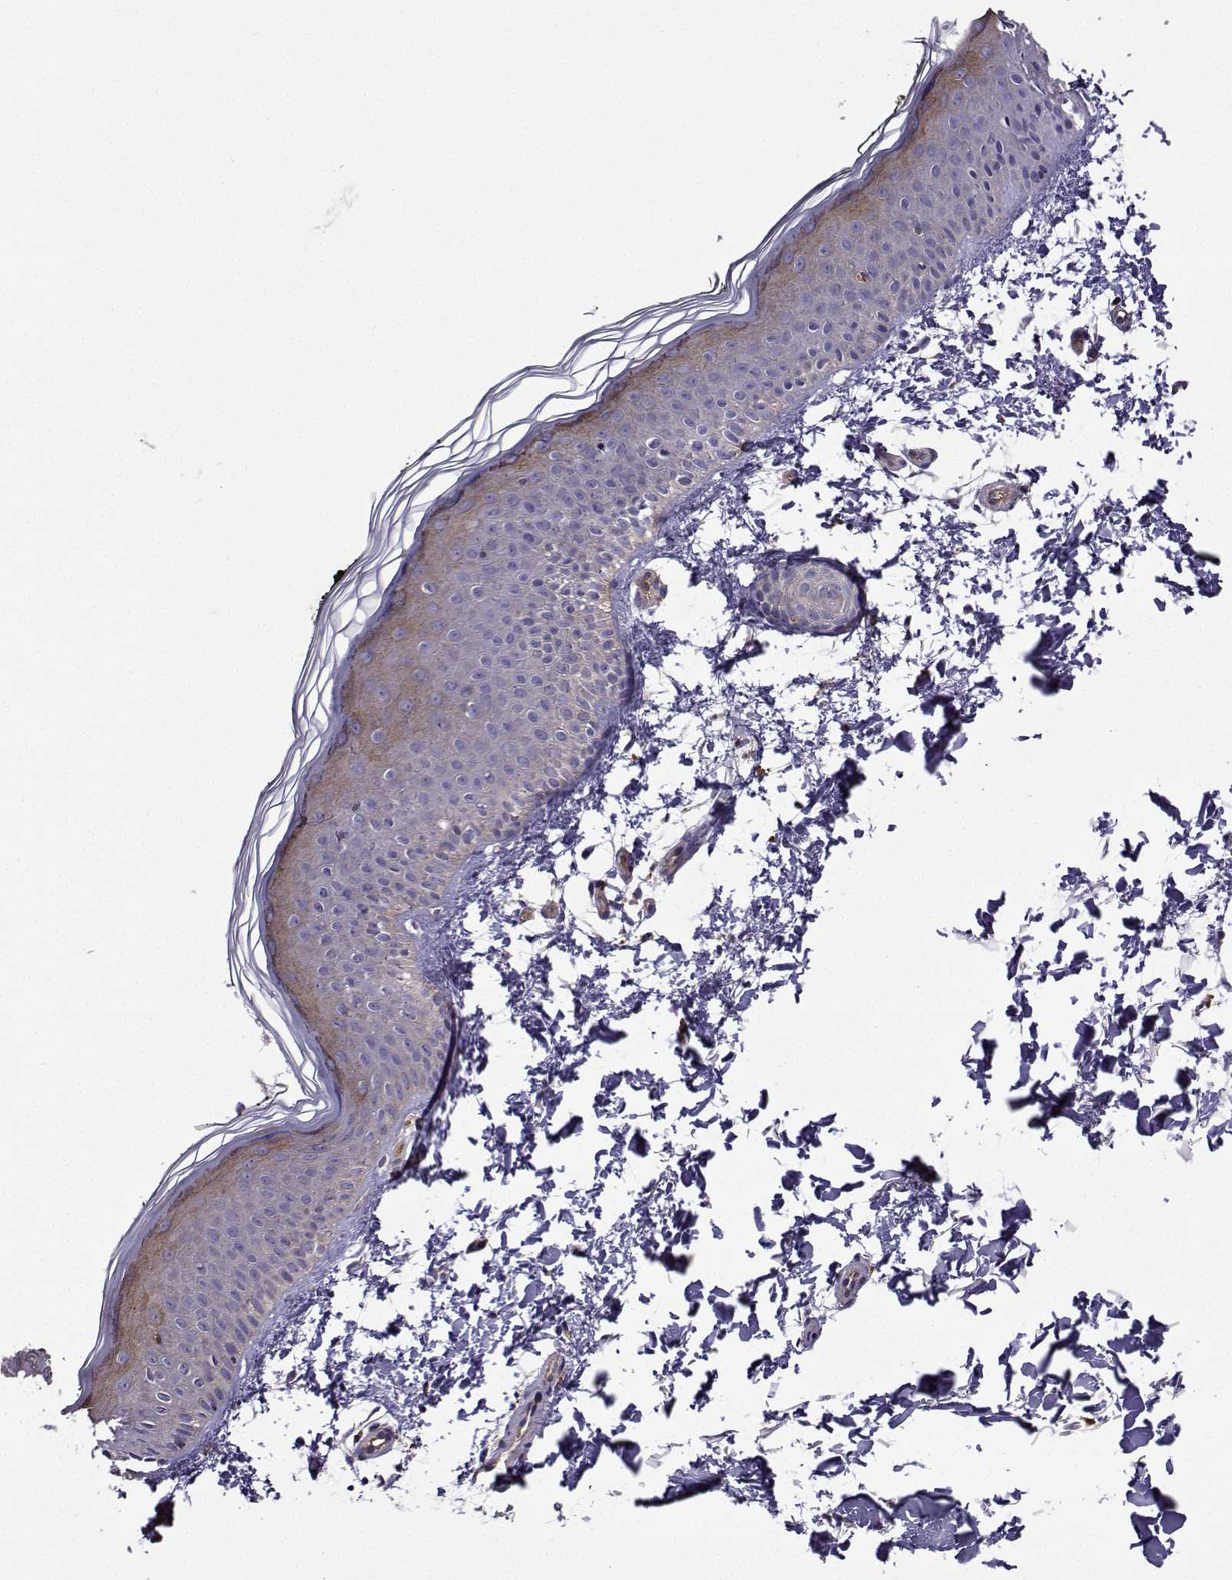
{"staining": {"intensity": "negative", "quantity": "none", "location": "none"}, "tissue": "skin", "cell_type": "Fibroblasts", "image_type": "normal", "snomed": [{"axis": "morphology", "description": "Normal tissue, NOS"}, {"axis": "topography", "description": "Skin"}], "caption": "Image shows no protein staining in fibroblasts of benign skin.", "gene": "ITGB8", "patient": {"sex": "female", "age": 62}}